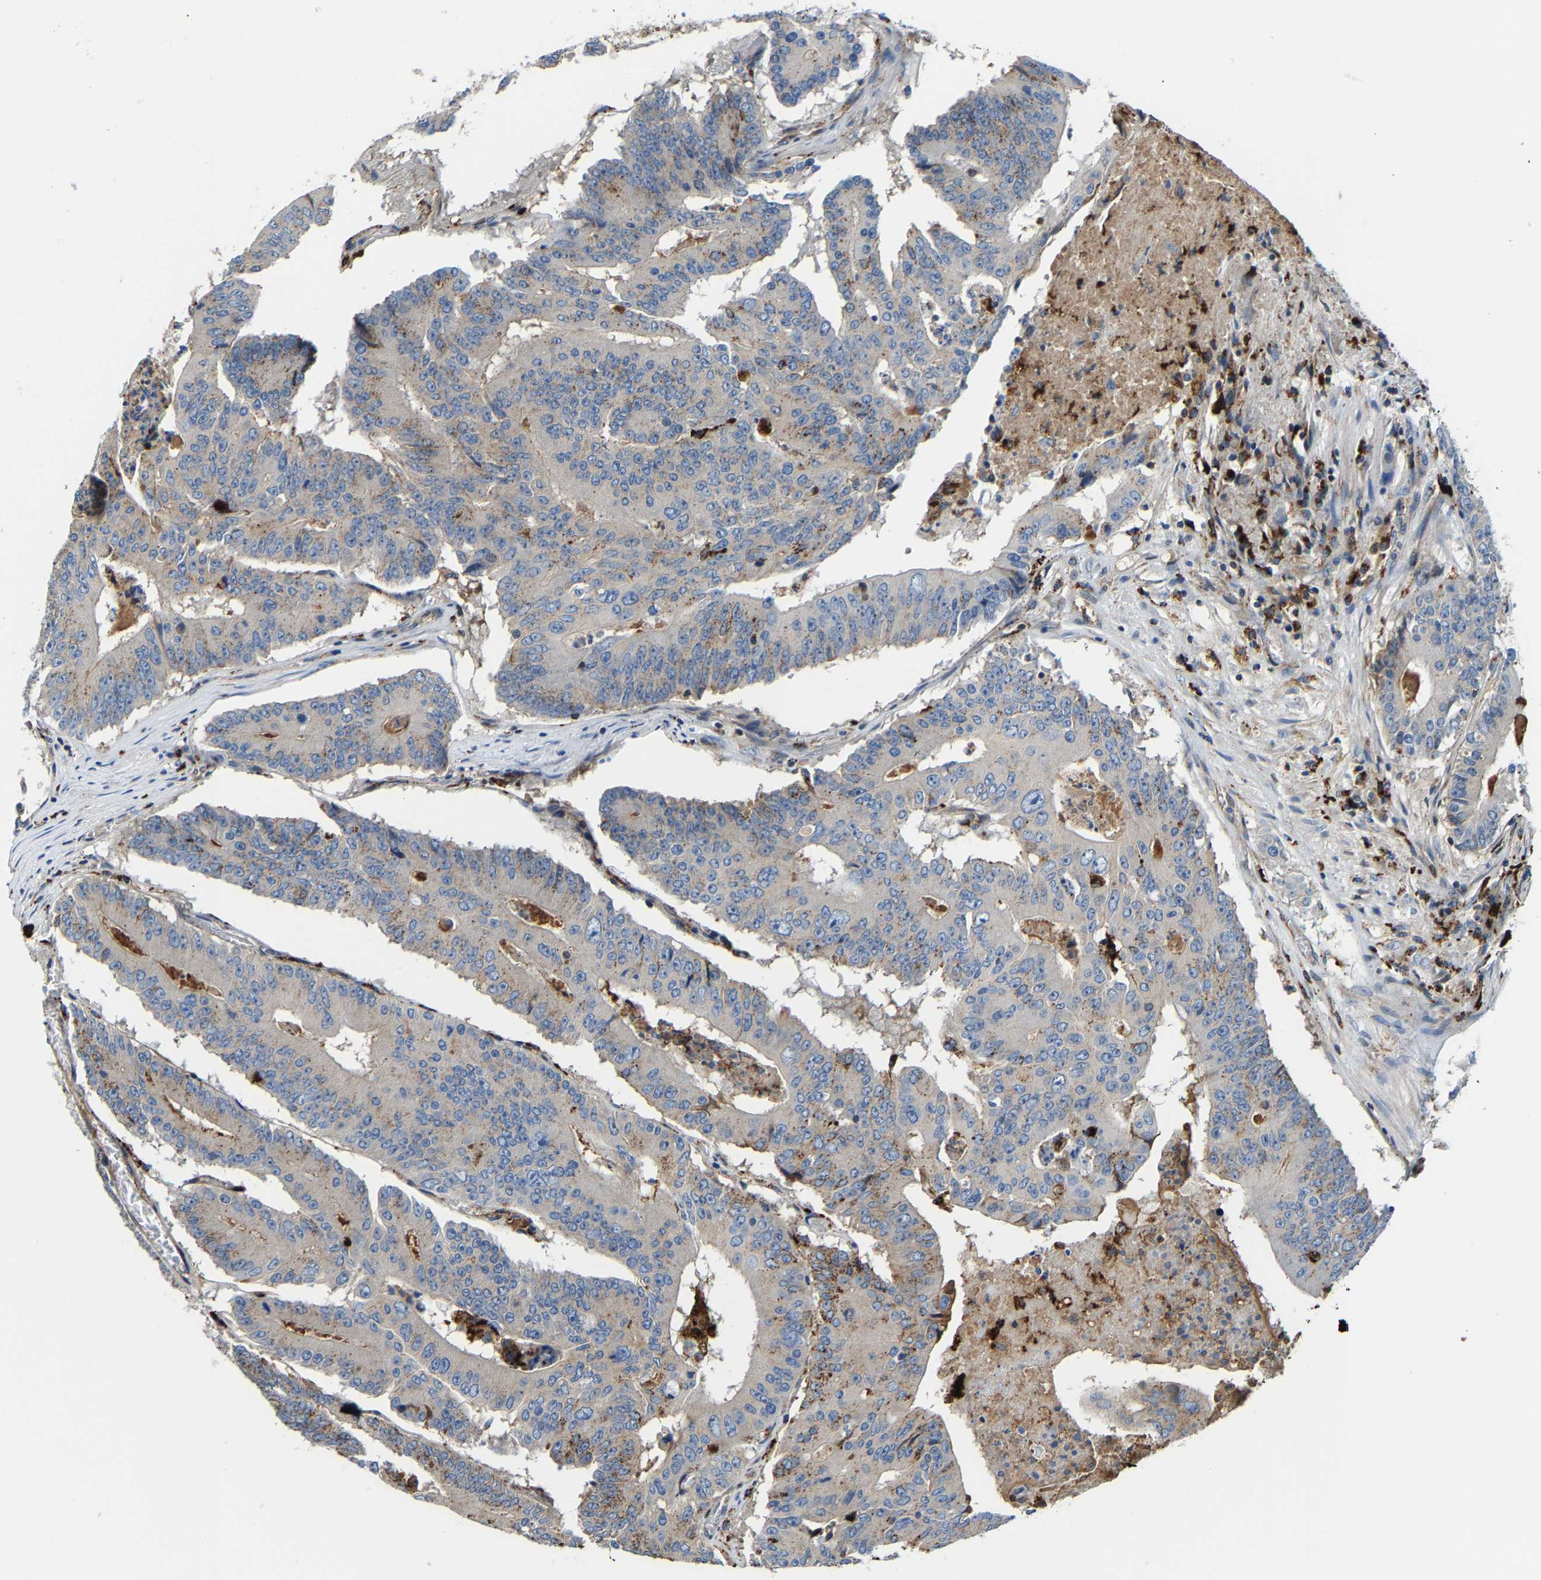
{"staining": {"intensity": "weak", "quantity": "<25%", "location": "cytoplasmic/membranous"}, "tissue": "colorectal cancer", "cell_type": "Tumor cells", "image_type": "cancer", "snomed": [{"axis": "morphology", "description": "Adenocarcinoma, NOS"}, {"axis": "topography", "description": "Colon"}], "caption": "Histopathology image shows no significant protein expression in tumor cells of adenocarcinoma (colorectal).", "gene": "DPP7", "patient": {"sex": "male", "age": 87}}